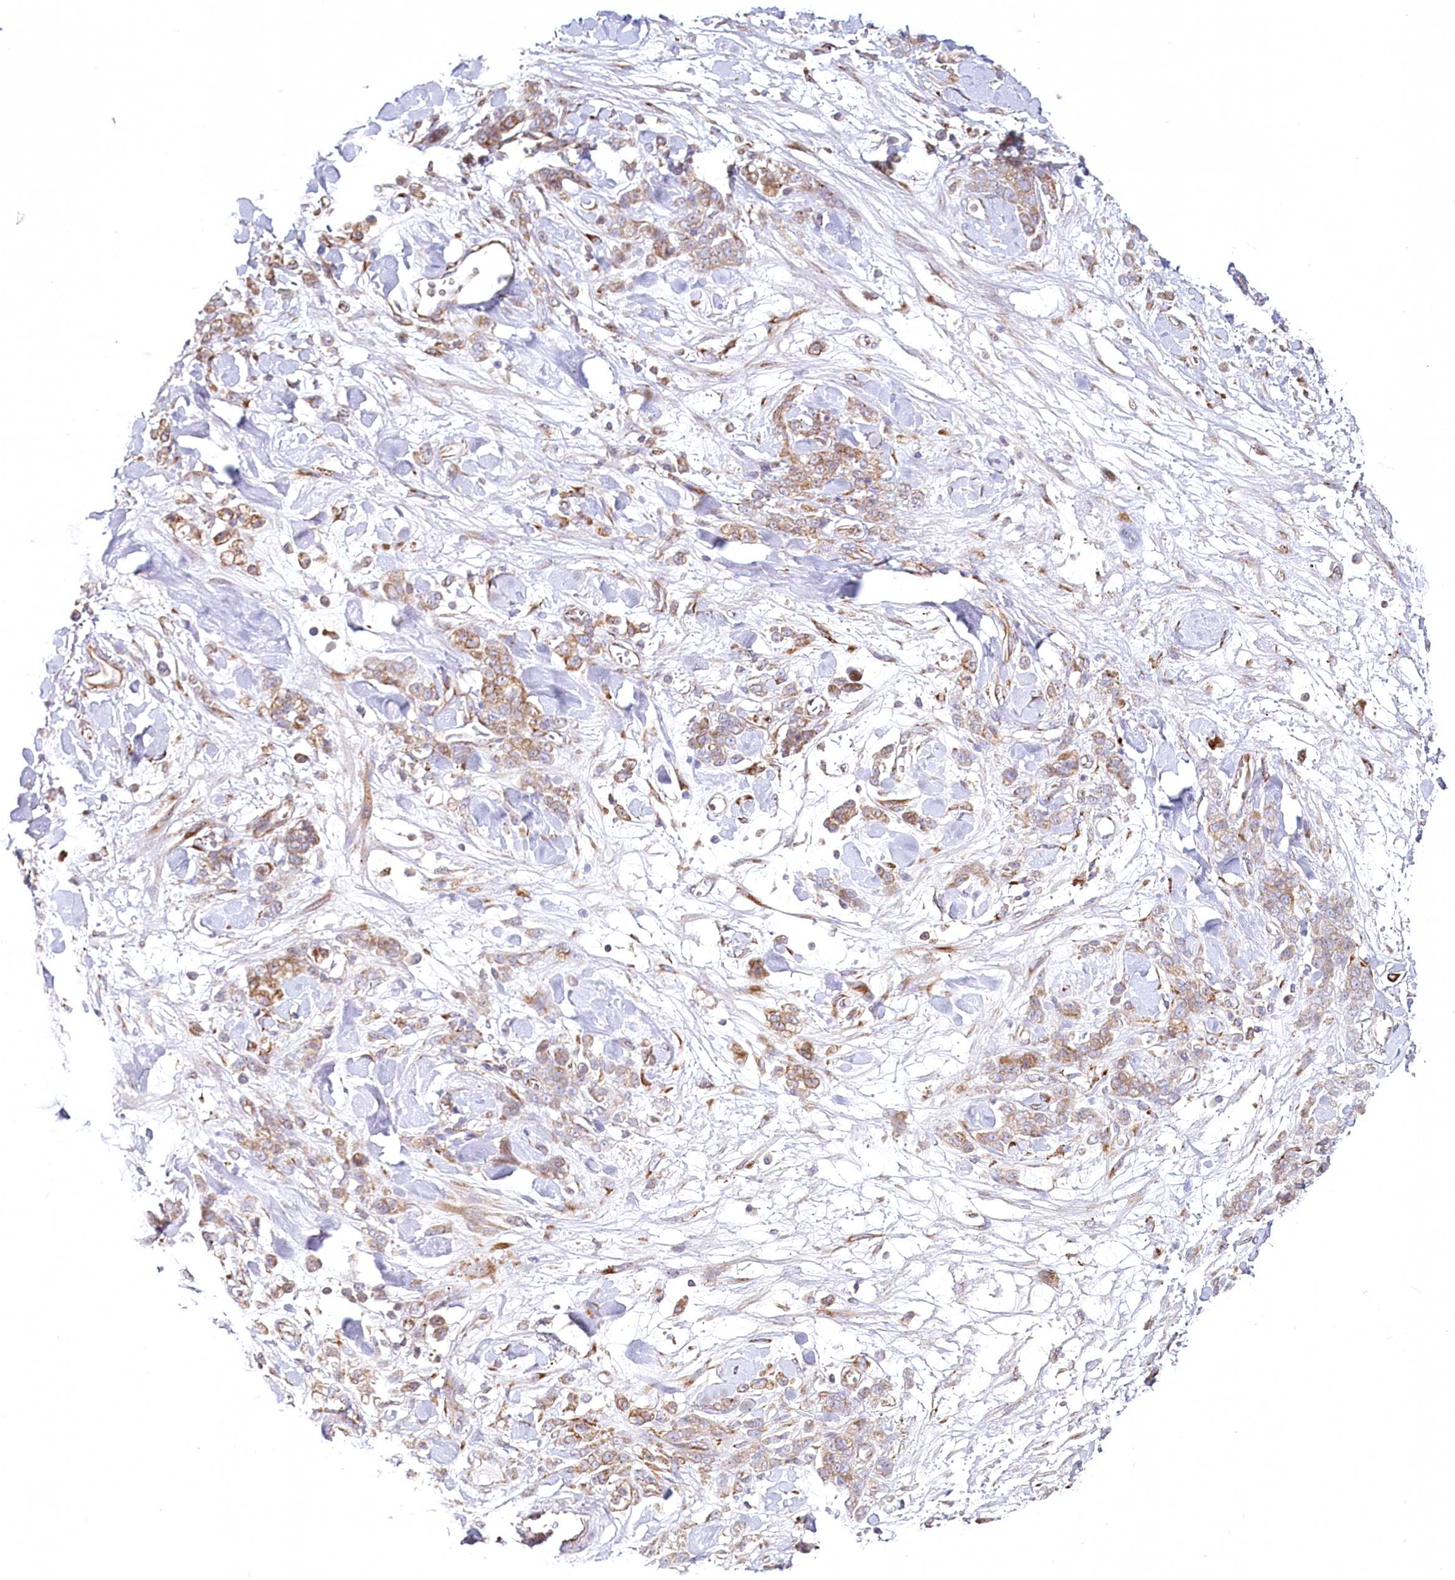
{"staining": {"intensity": "moderate", "quantity": ">75%", "location": "cytoplasmic/membranous"}, "tissue": "stomach cancer", "cell_type": "Tumor cells", "image_type": "cancer", "snomed": [{"axis": "morphology", "description": "Normal tissue, NOS"}, {"axis": "morphology", "description": "Adenocarcinoma, NOS"}, {"axis": "topography", "description": "Stomach"}], "caption": "Stomach cancer (adenocarcinoma) stained with DAB (3,3'-diaminobenzidine) immunohistochemistry demonstrates medium levels of moderate cytoplasmic/membranous staining in approximately >75% of tumor cells.", "gene": "POGLUT1", "patient": {"sex": "male", "age": 82}}